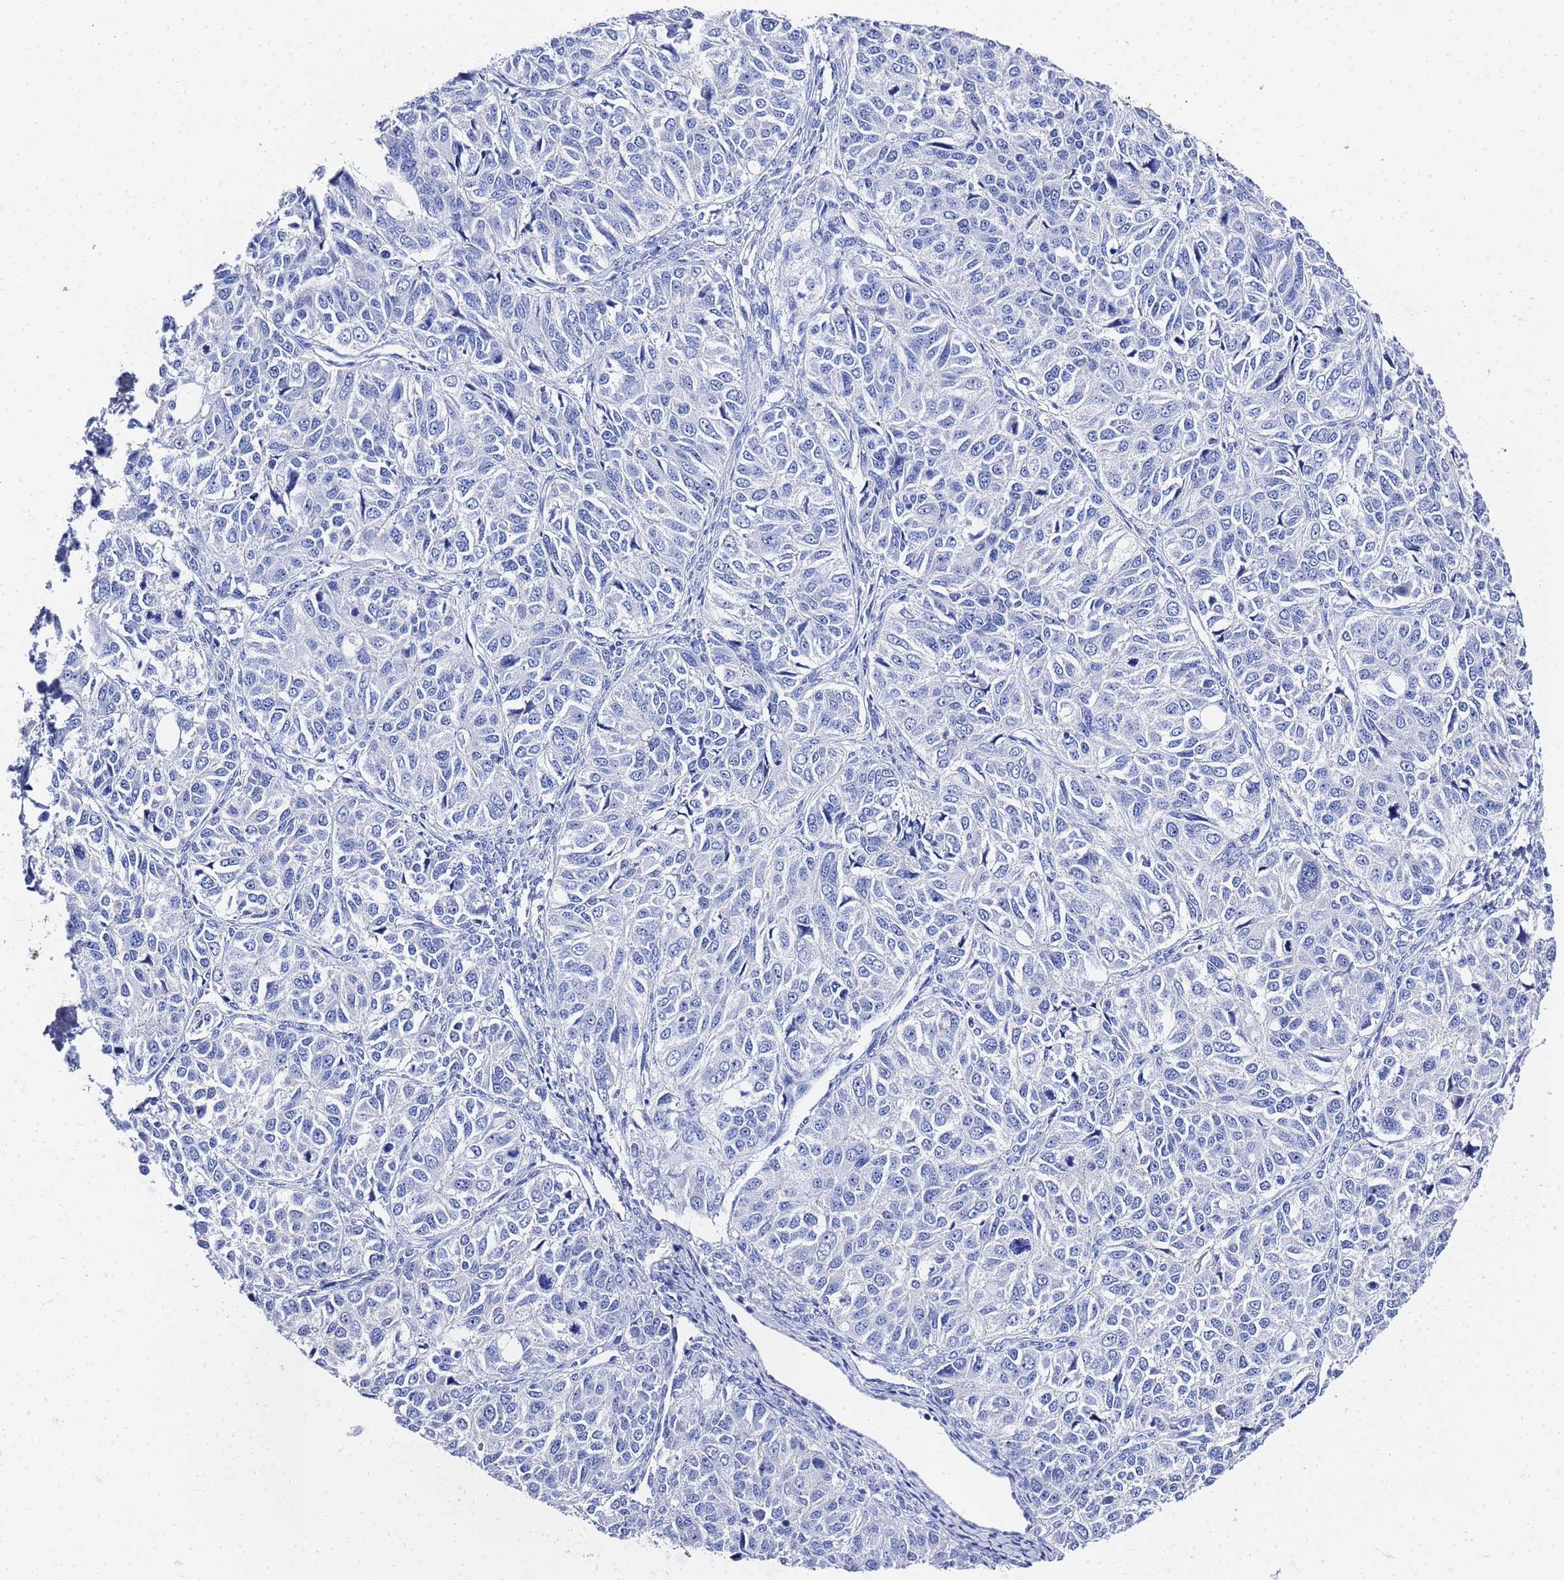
{"staining": {"intensity": "negative", "quantity": "none", "location": "none"}, "tissue": "ovarian cancer", "cell_type": "Tumor cells", "image_type": "cancer", "snomed": [{"axis": "morphology", "description": "Carcinoma, endometroid"}, {"axis": "topography", "description": "Ovary"}], "caption": "Ovarian cancer (endometroid carcinoma) stained for a protein using IHC demonstrates no staining tumor cells.", "gene": "GGT1", "patient": {"sex": "female", "age": 51}}